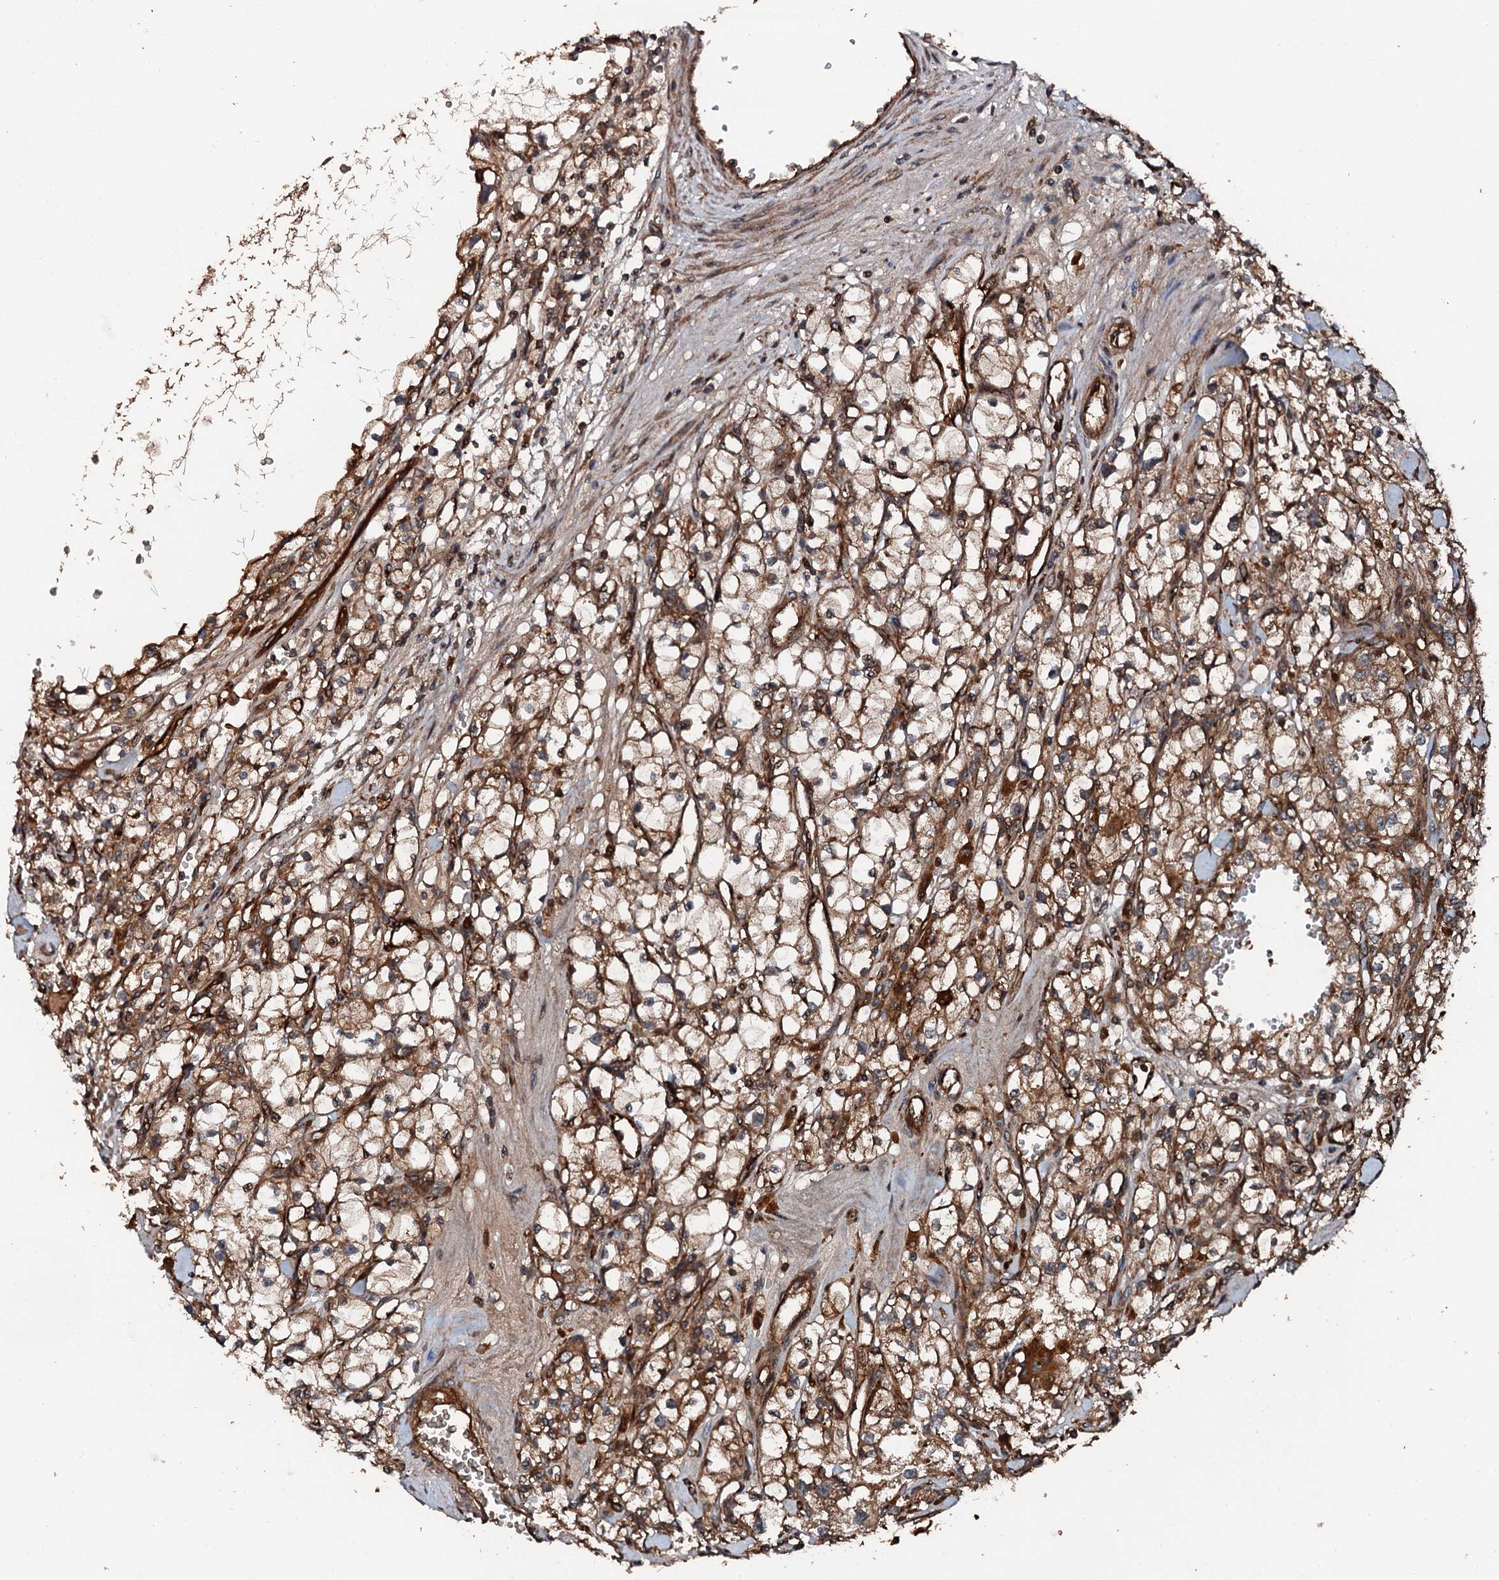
{"staining": {"intensity": "moderate", "quantity": ">75%", "location": "cytoplasmic/membranous"}, "tissue": "renal cancer", "cell_type": "Tumor cells", "image_type": "cancer", "snomed": [{"axis": "morphology", "description": "Adenocarcinoma, NOS"}, {"axis": "topography", "description": "Kidney"}], "caption": "Approximately >75% of tumor cells in renal adenocarcinoma show moderate cytoplasmic/membranous protein expression as visualized by brown immunohistochemical staining.", "gene": "FLYWCH1", "patient": {"sex": "male", "age": 56}}